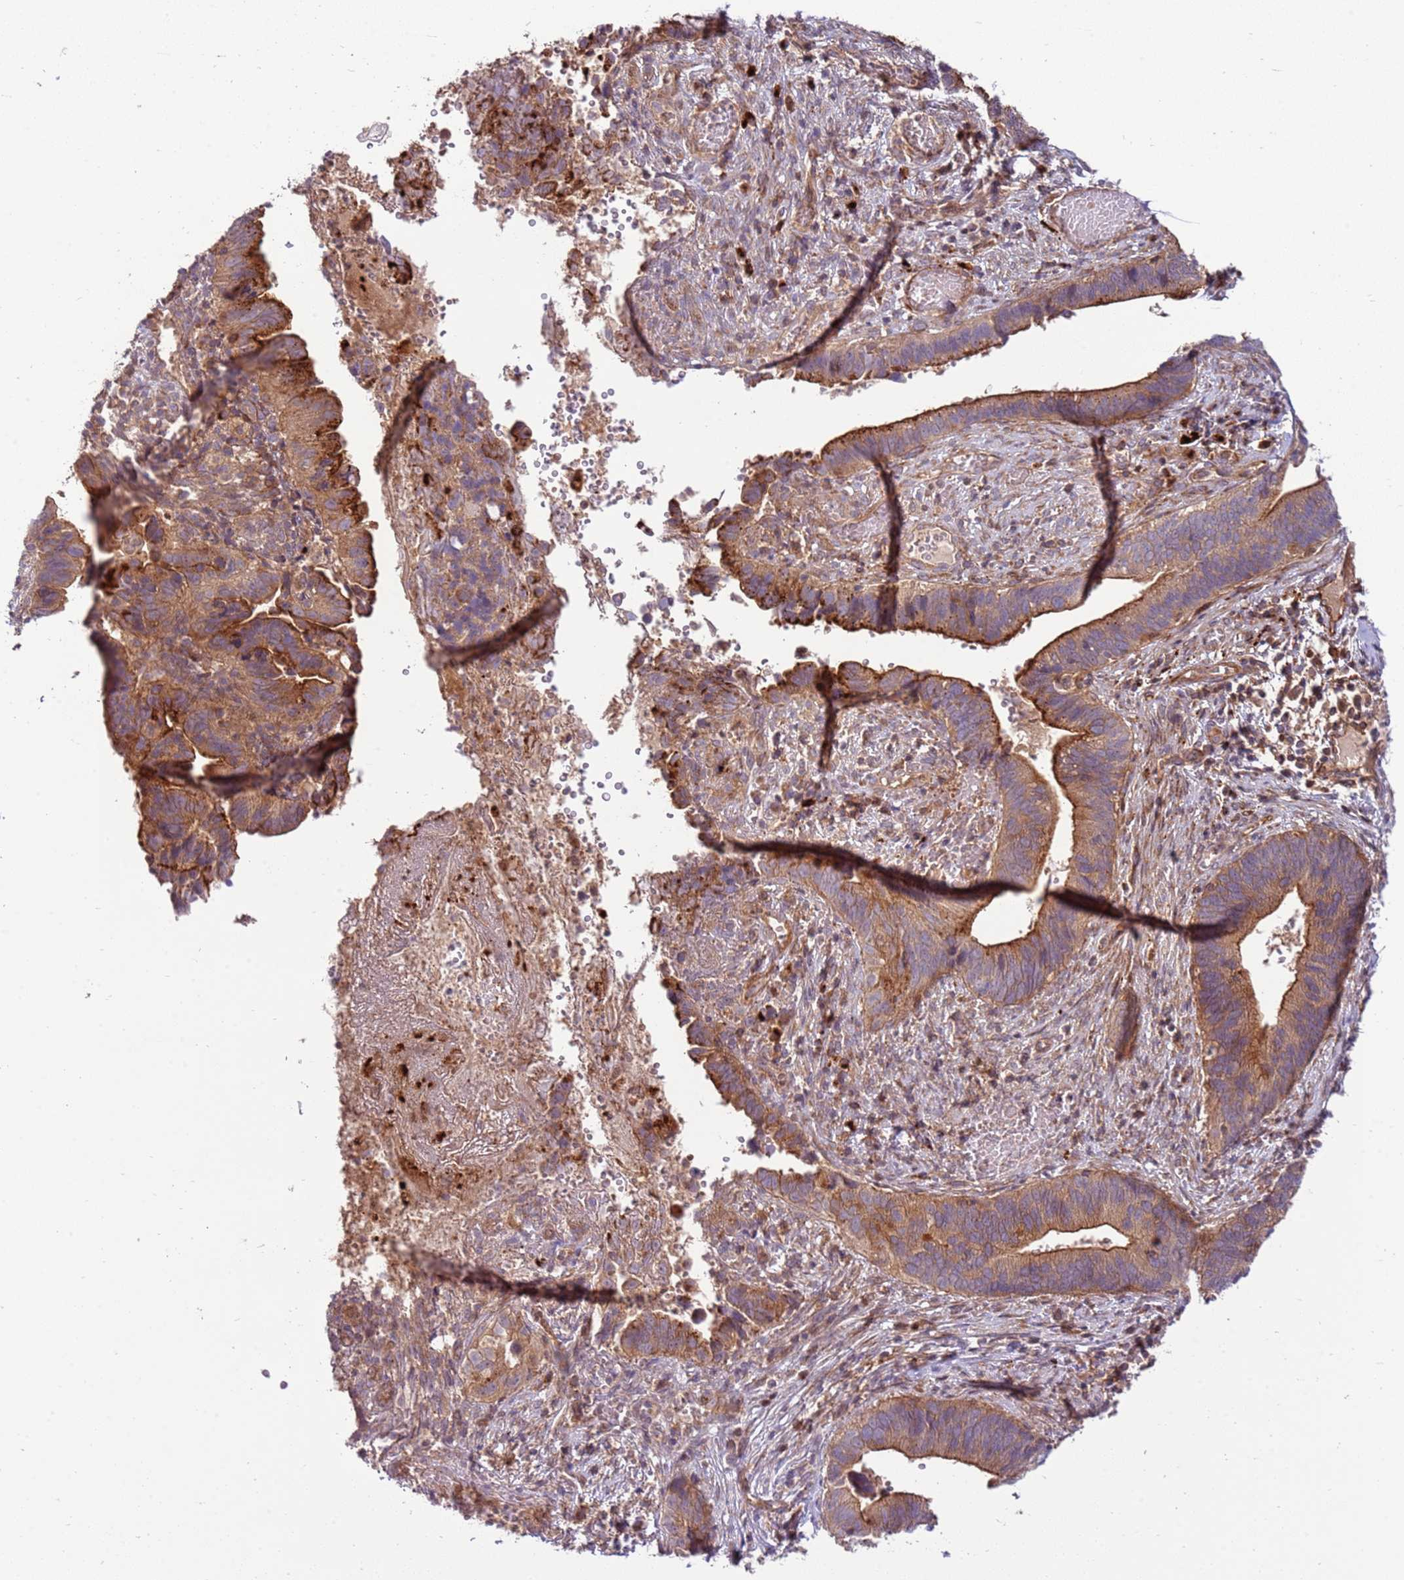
{"staining": {"intensity": "moderate", "quantity": ">75%", "location": "cytoplasmic/membranous"}, "tissue": "cervical cancer", "cell_type": "Tumor cells", "image_type": "cancer", "snomed": [{"axis": "morphology", "description": "Adenocarcinoma, NOS"}, {"axis": "topography", "description": "Cervix"}], "caption": "Brown immunohistochemical staining in human cervical adenocarcinoma shows moderate cytoplasmic/membranous expression in about >75% of tumor cells.", "gene": "ZNF624", "patient": {"sex": "female", "age": 42}}